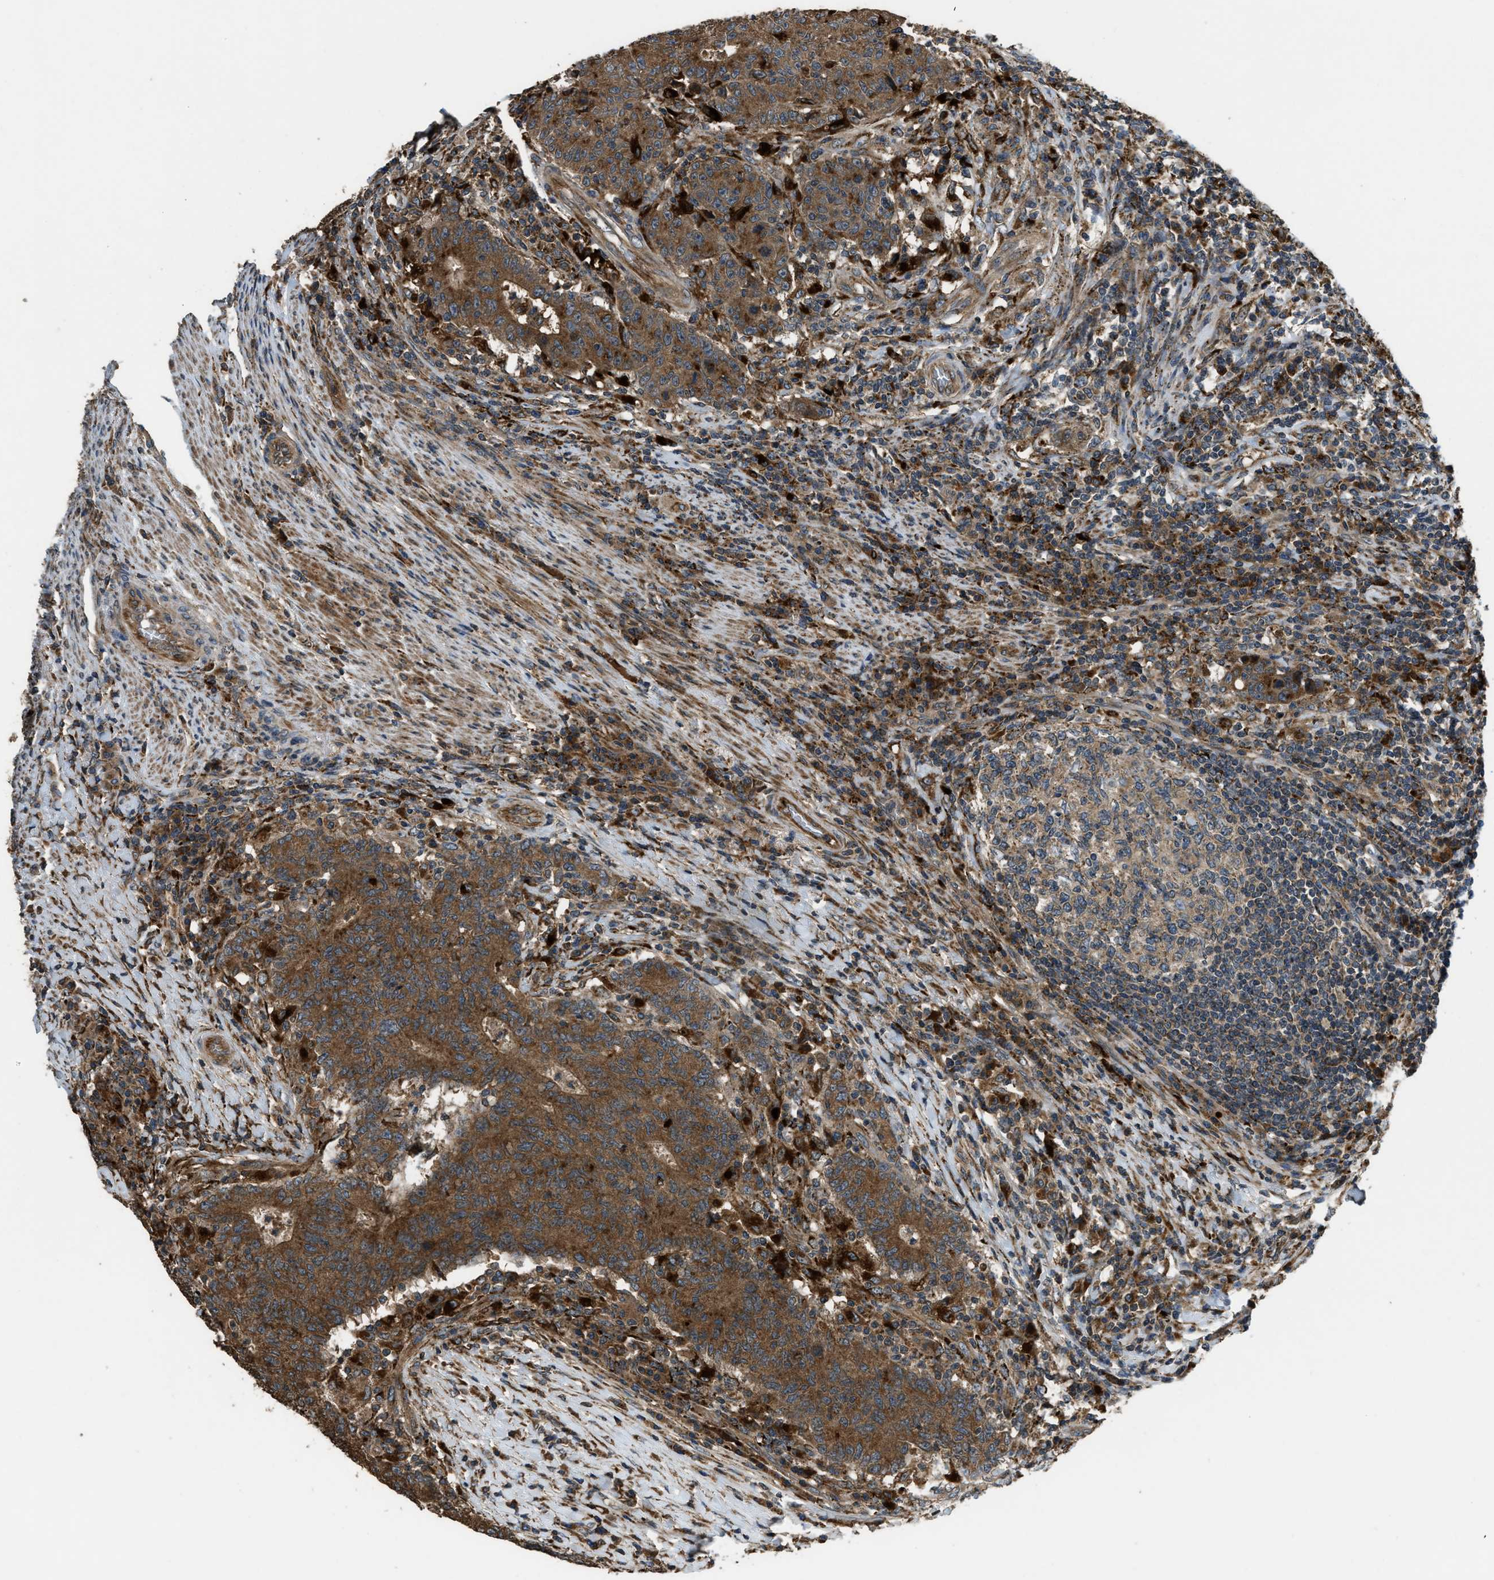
{"staining": {"intensity": "strong", "quantity": ">75%", "location": "cytoplasmic/membranous"}, "tissue": "colorectal cancer", "cell_type": "Tumor cells", "image_type": "cancer", "snomed": [{"axis": "morphology", "description": "Normal tissue, NOS"}, {"axis": "morphology", "description": "Adenocarcinoma, NOS"}, {"axis": "topography", "description": "Colon"}], "caption": "Immunohistochemical staining of human adenocarcinoma (colorectal) displays high levels of strong cytoplasmic/membranous protein positivity in about >75% of tumor cells.", "gene": "GGH", "patient": {"sex": "female", "age": 75}}